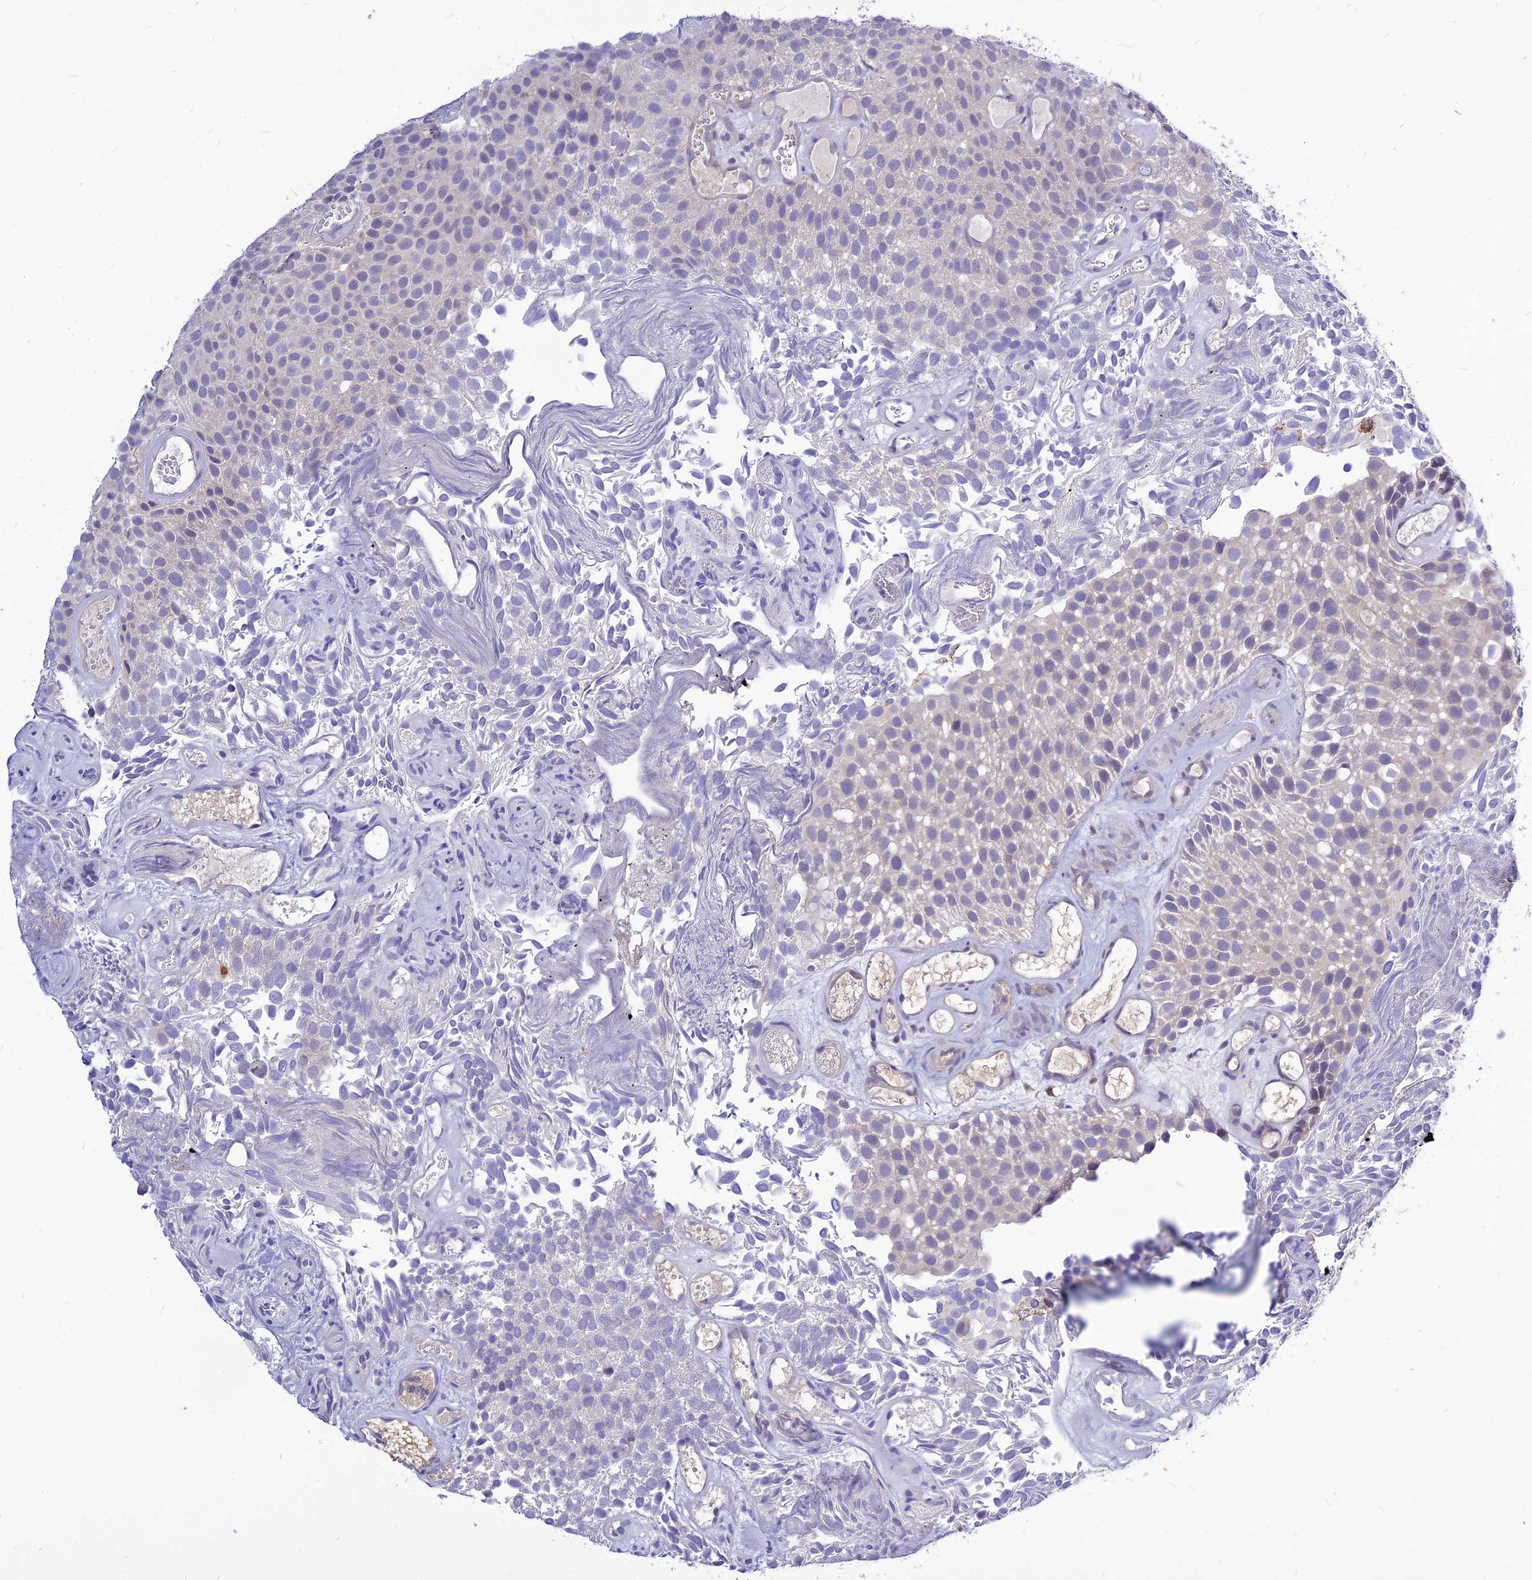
{"staining": {"intensity": "negative", "quantity": "none", "location": "none"}, "tissue": "urothelial cancer", "cell_type": "Tumor cells", "image_type": "cancer", "snomed": [{"axis": "morphology", "description": "Urothelial carcinoma, Low grade"}, {"axis": "topography", "description": "Urinary bladder"}], "caption": "High power microscopy photomicrograph of an IHC image of urothelial carcinoma (low-grade), revealing no significant expression in tumor cells.", "gene": "CZIB", "patient": {"sex": "male", "age": 89}}